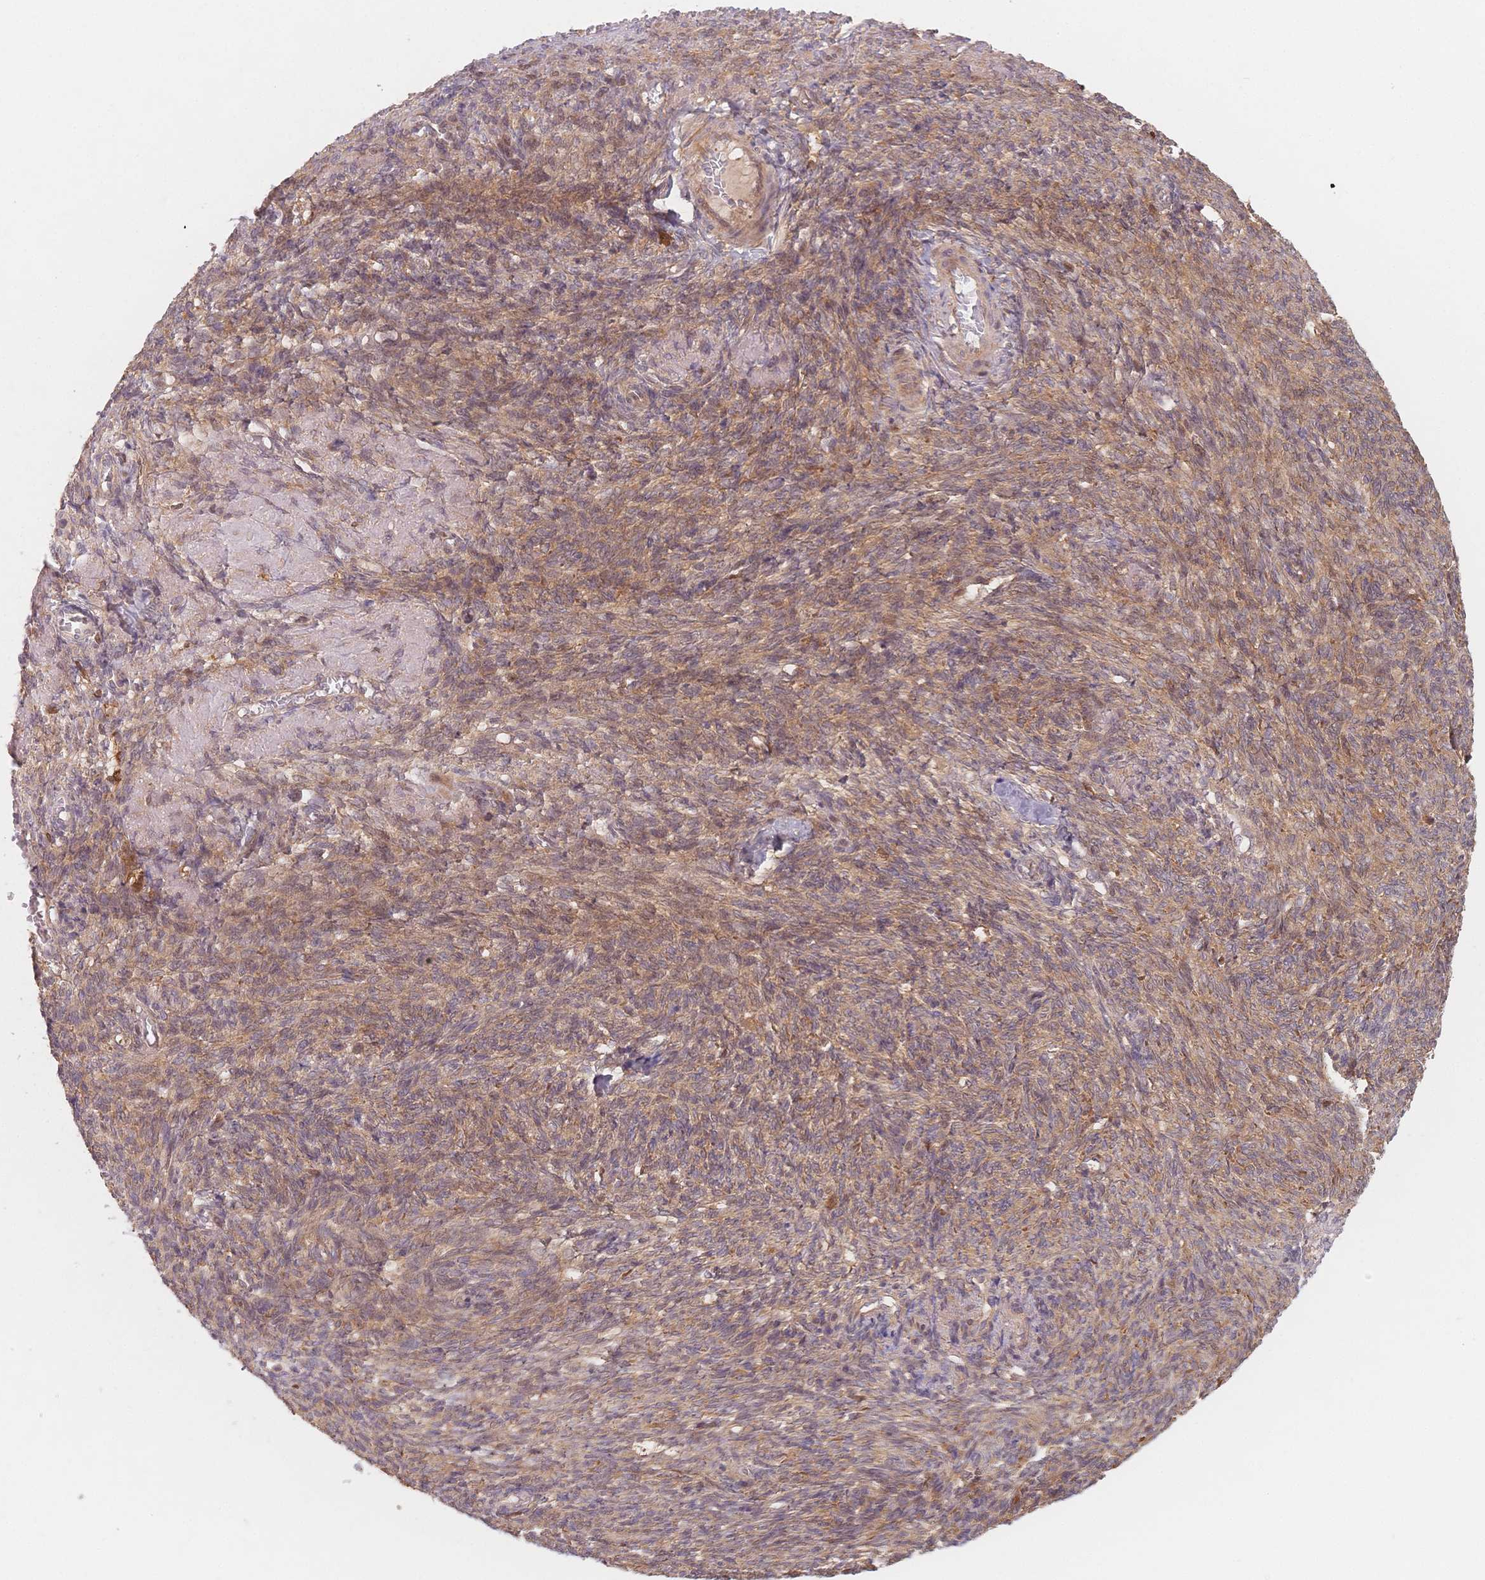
{"staining": {"intensity": "weak", "quantity": "25%-75%", "location": "cytoplasmic/membranous"}, "tissue": "ovarian cancer", "cell_type": "Tumor cells", "image_type": "cancer", "snomed": [{"axis": "morphology", "description": "Cystadenocarcinoma, serous, NOS"}, {"axis": "topography", "description": "Ovary"}], "caption": "Ovarian cancer (serous cystadenocarcinoma) was stained to show a protein in brown. There is low levels of weak cytoplasmic/membranous expression in about 25%-75% of tumor cells.", "gene": "C12orf75", "patient": {"sex": "female", "age": 60}}